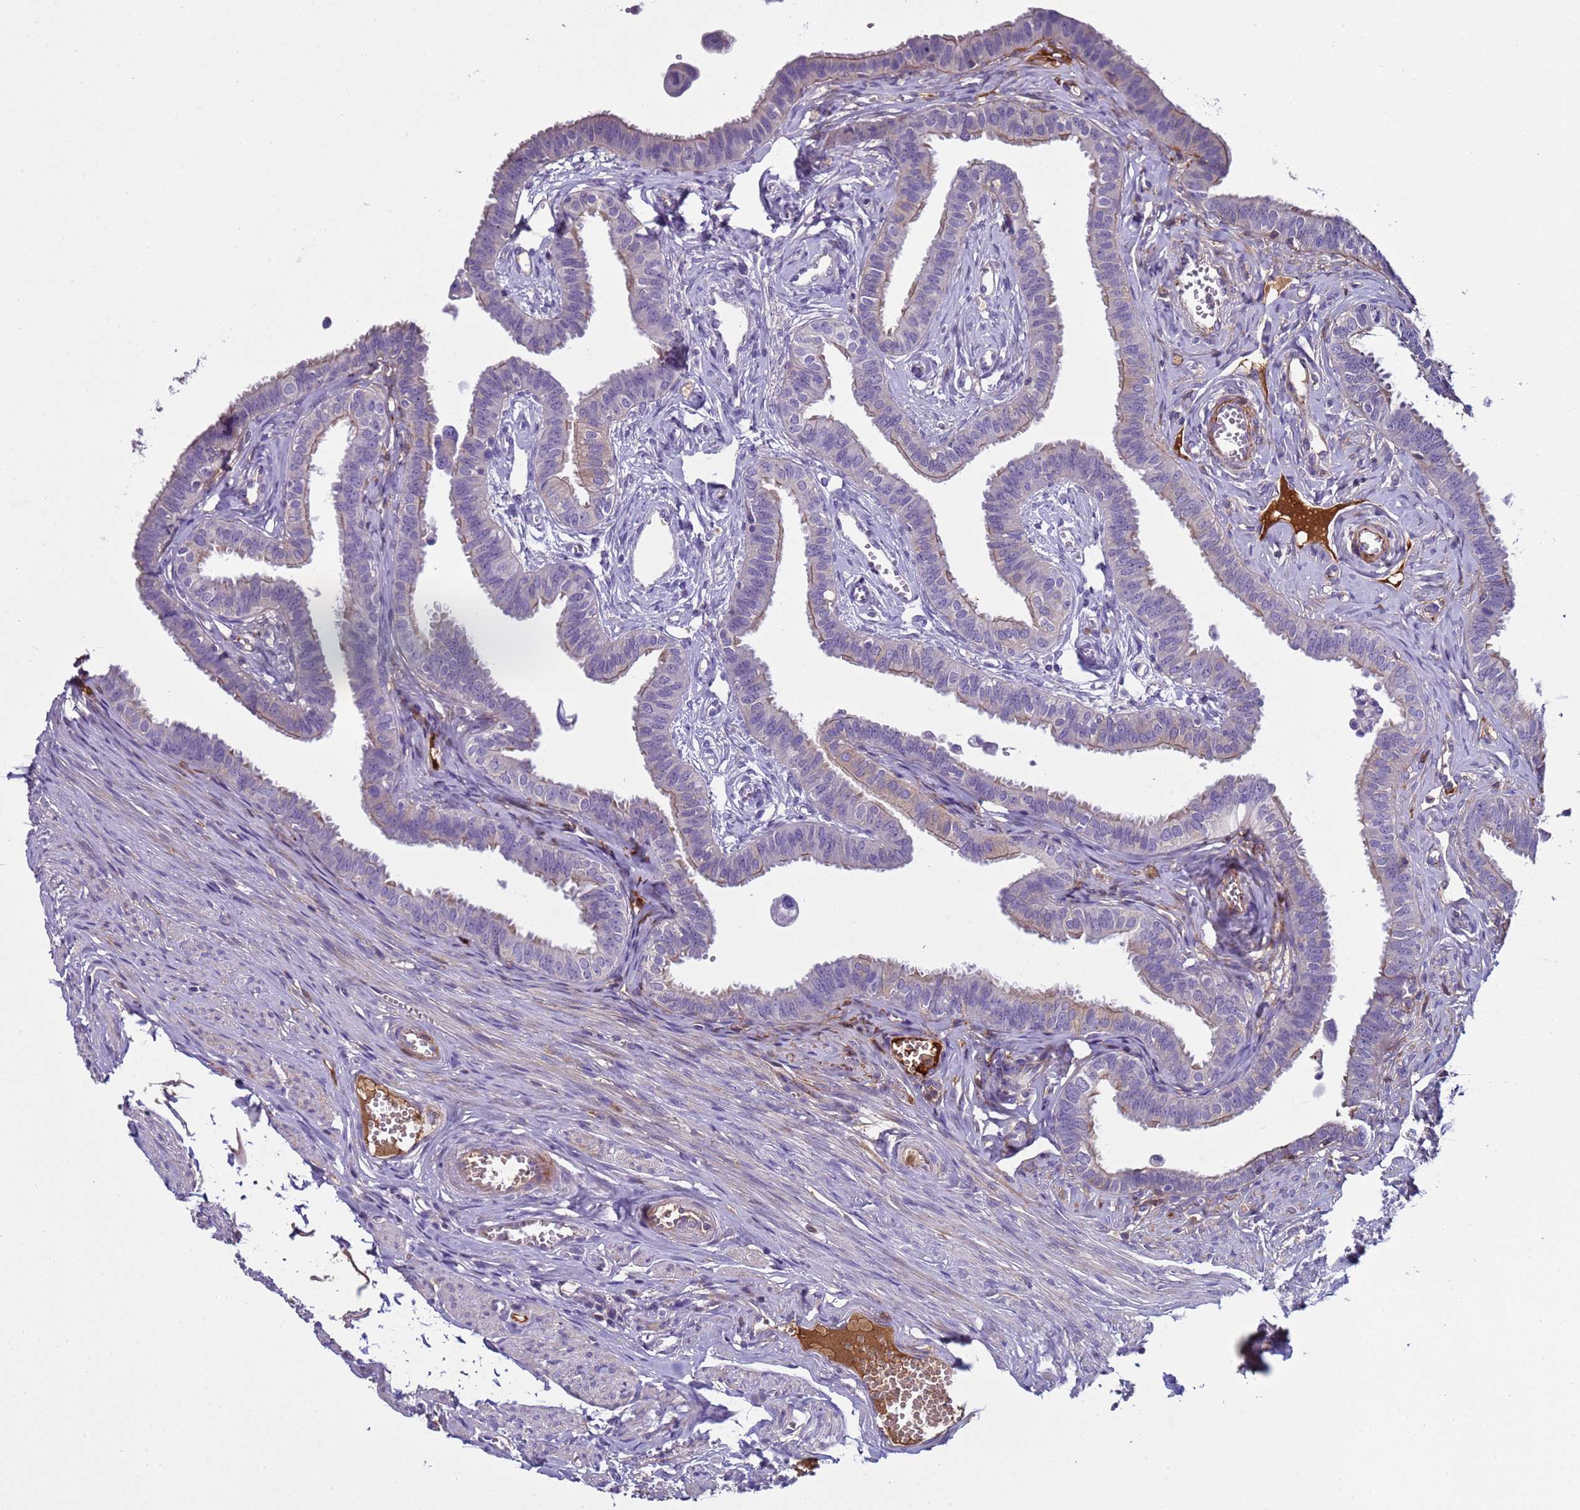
{"staining": {"intensity": "weak", "quantity": "25%-75%", "location": "cytoplasmic/membranous"}, "tissue": "fallopian tube", "cell_type": "Glandular cells", "image_type": "normal", "snomed": [{"axis": "morphology", "description": "Normal tissue, NOS"}, {"axis": "morphology", "description": "Carcinoma, NOS"}, {"axis": "topography", "description": "Fallopian tube"}, {"axis": "topography", "description": "Ovary"}], "caption": "Weak cytoplasmic/membranous staining is present in about 25%-75% of glandular cells in unremarkable fallopian tube.", "gene": "TRIM51G", "patient": {"sex": "female", "age": 59}}